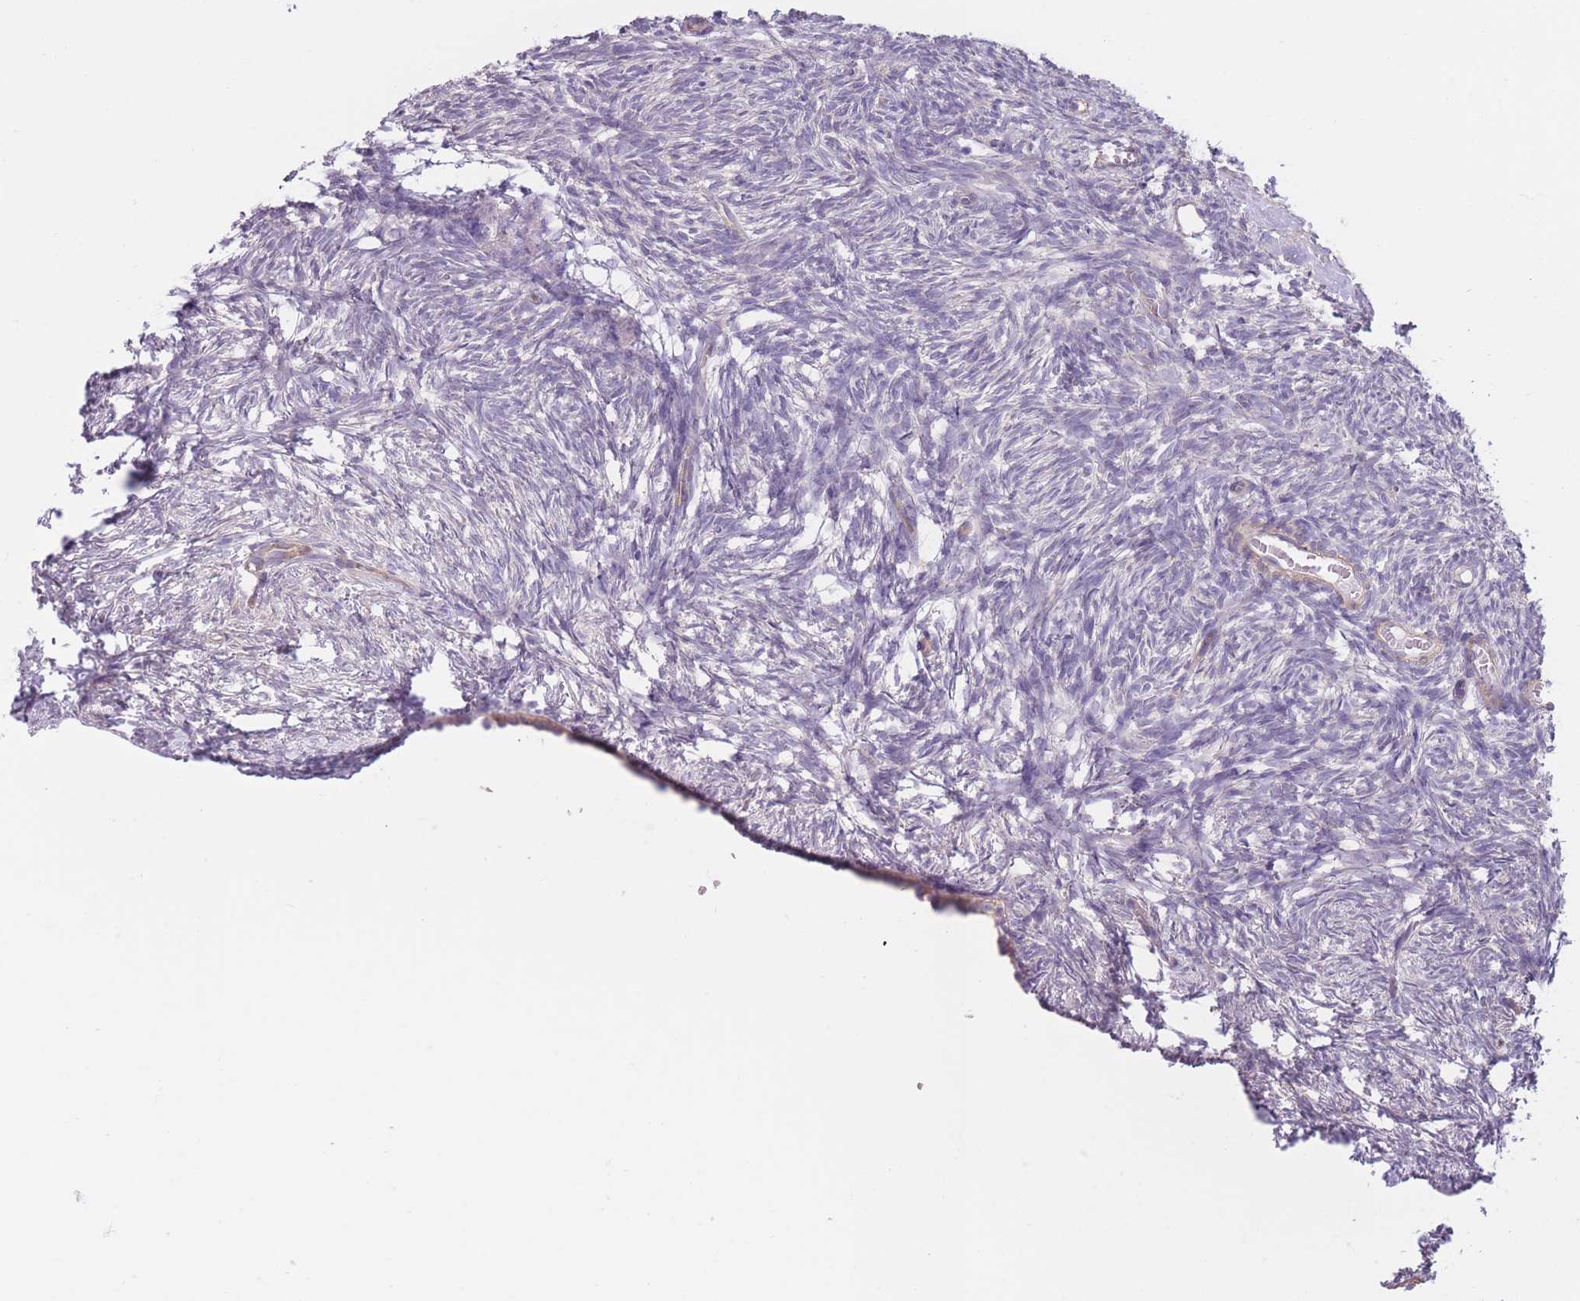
{"staining": {"intensity": "weak", "quantity": ">75%", "location": "cytoplasmic/membranous"}, "tissue": "ovary", "cell_type": "Follicle cells", "image_type": "normal", "snomed": [{"axis": "morphology", "description": "Normal tissue, NOS"}, {"axis": "topography", "description": "Ovary"}], "caption": "Follicle cells exhibit weak cytoplasmic/membranous staining in approximately >75% of cells in normal ovary.", "gene": "SERPINB3", "patient": {"sex": "female", "age": 51}}